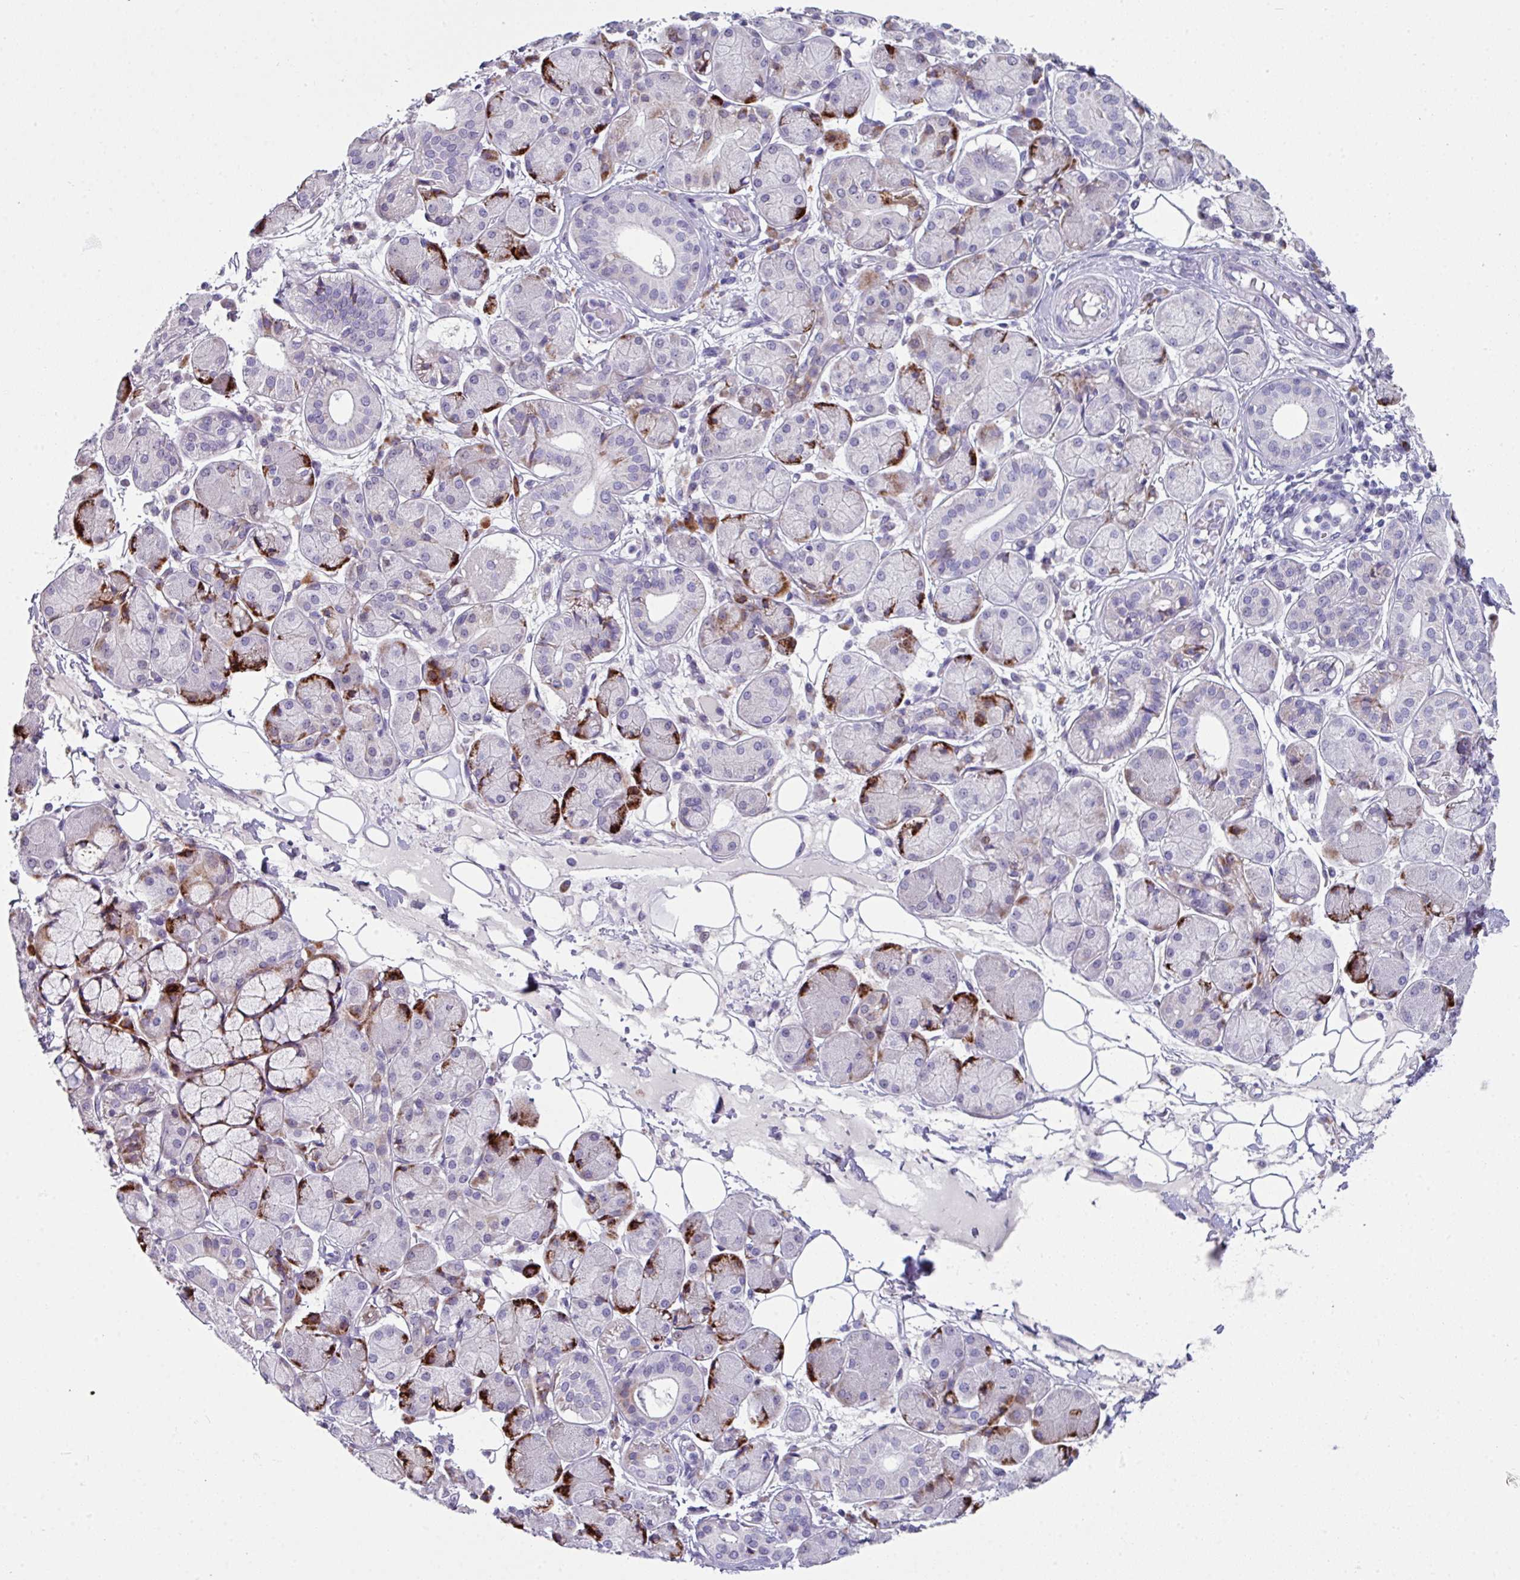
{"staining": {"intensity": "strong", "quantity": "<25%", "location": "cytoplasmic/membranous"}, "tissue": "salivary gland", "cell_type": "Glandular cells", "image_type": "normal", "snomed": [{"axis": "morphology", "description": "Squamous cell carcinoma, NOS"}, {"axis": "topography", "description": "Skin"}, {"axis": "topography", "description": "Head-Neck"}], "caption": "Salivary gland stained with immunohistochemistry reveals strong cytoplasmic/membranous expression in approximately <25% of glandular cells.", "gene": "BMS1", "patient": {"sex": "male", "age": 80}}